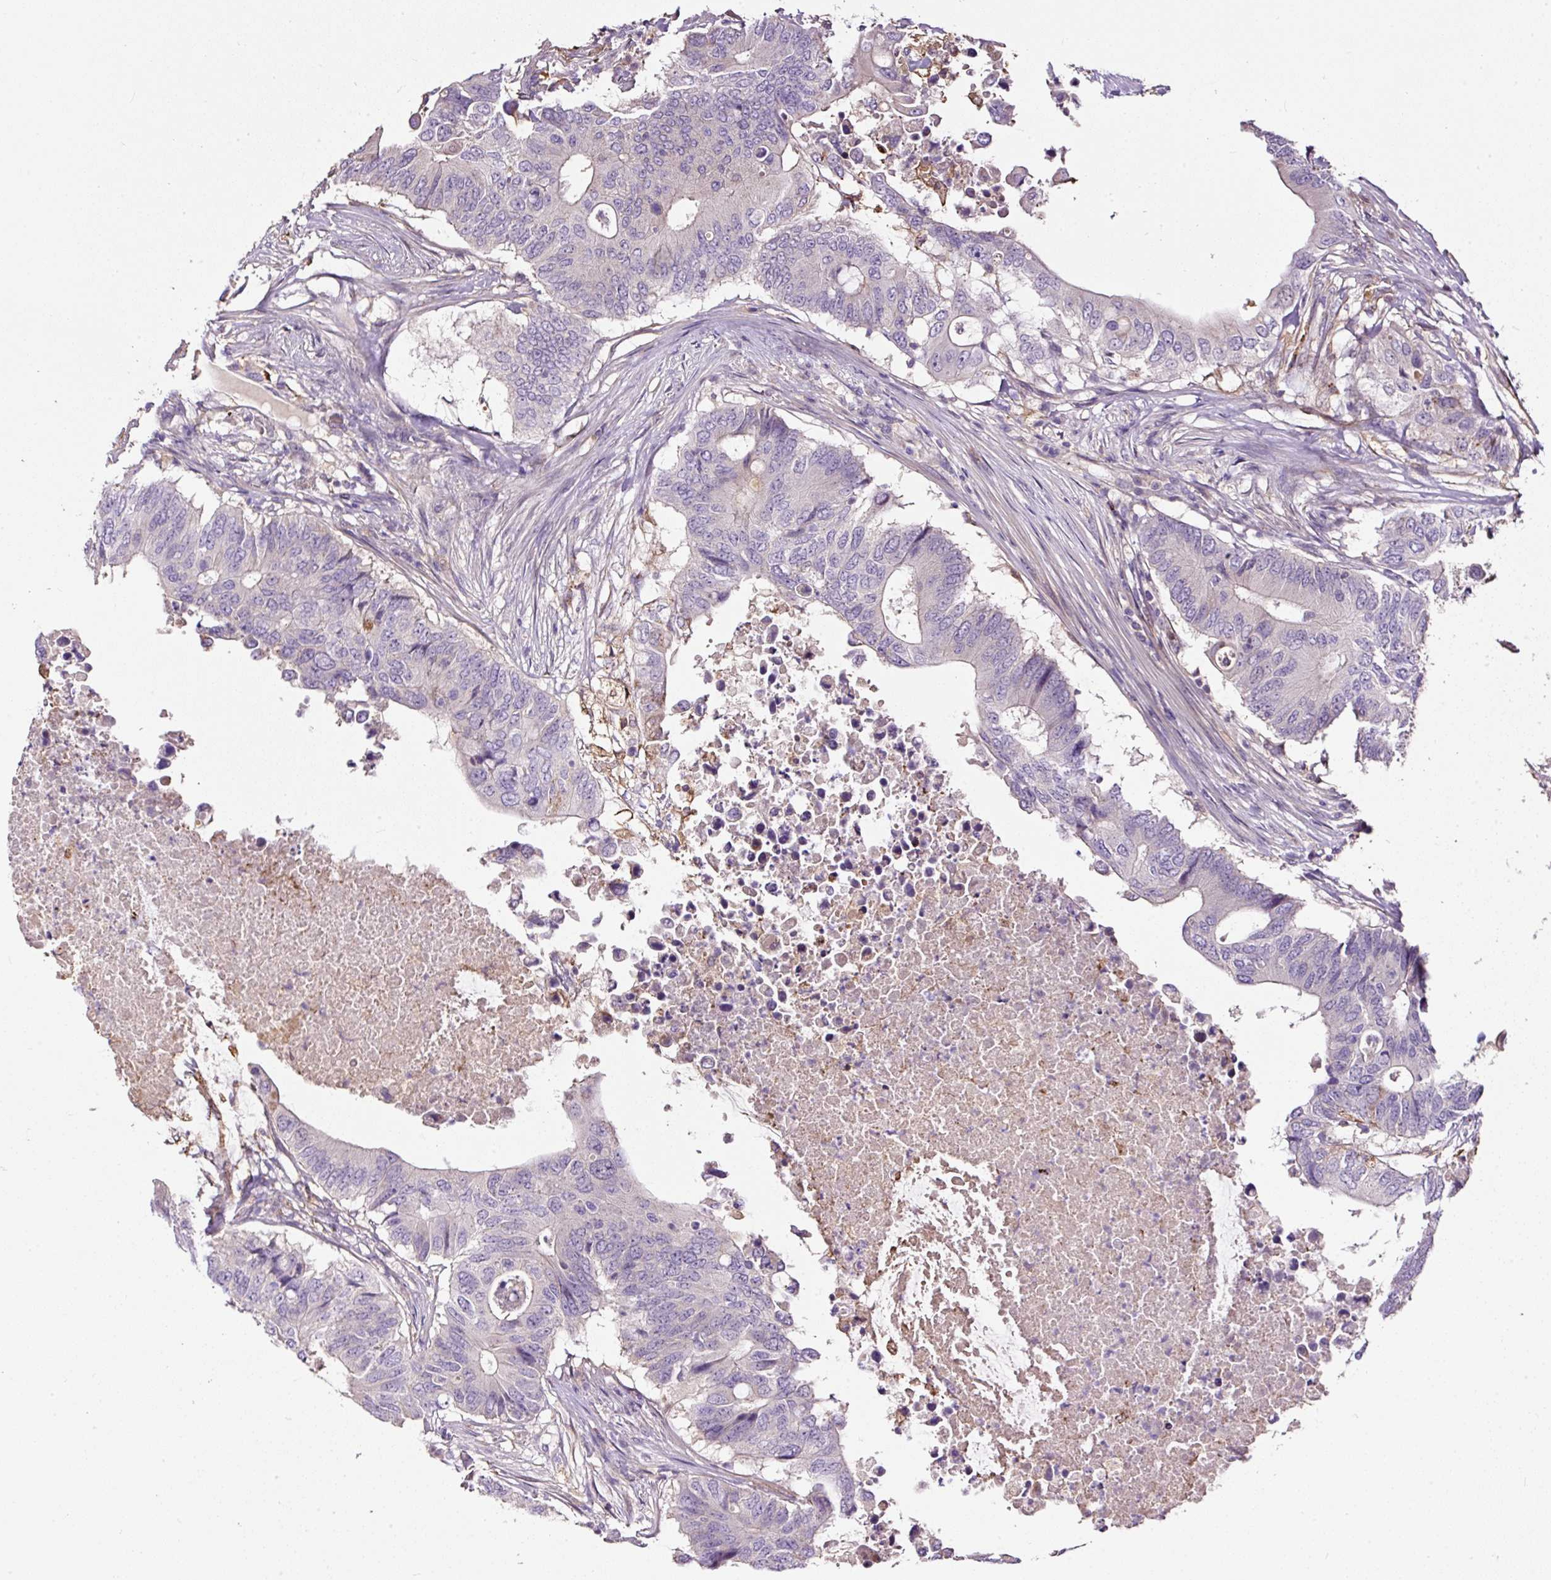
{"staining": {"intensity": "negative", "quantity": "none", "location": "none"}, "tissue": "colorectal cancer", "cell_type": "Tumor cells", "image_type": "cancer", "snomed": [{"axis": "morphology", "description": "Adenocarcinoma, NOS"}, {"axis": "topography", "description": "Colon"}], "caption": "Image shows no significant protein positivity in tumor cells of adenocarcinoma (colorectal). (DAB (3,3'-diaminobenzidine) IHC visualized using brightfield microscopy, high magnification).", "gene": "LRRC24", "patient": {"sex": "male", "age": 71}}